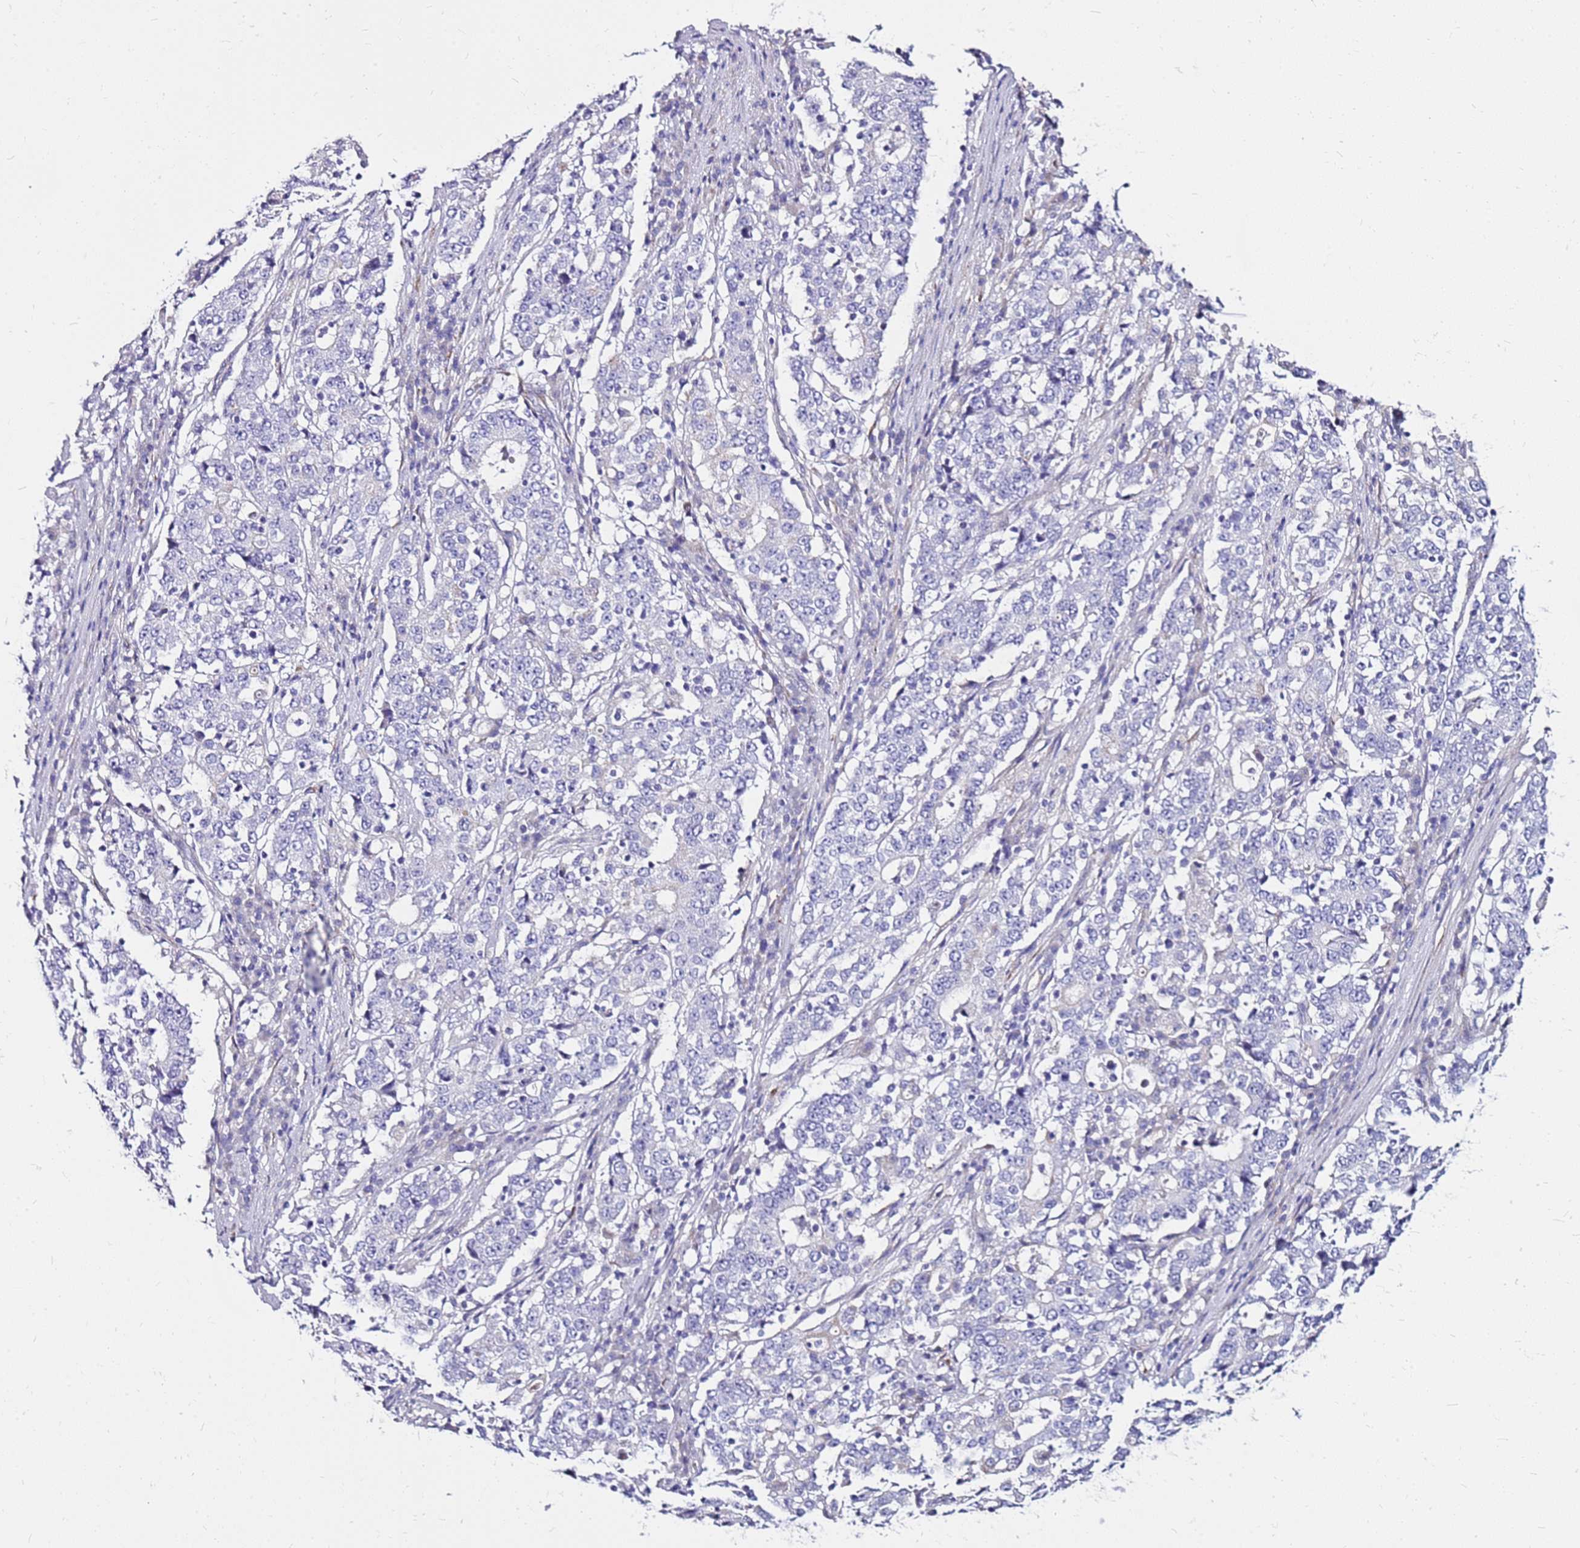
{"staining": {"intensity": "negative", "quantity": "none", "location": "none"}, "tissue": "stomach cancer", "cell_type": "Tumor cells", "image_type": "cancer", "snomed": [{"axis": "morphology", "description": "Adenocarcinoma, NOS"}, {"axis": "topography", "description": "Stomach"}], "caption": "This is a histopathology image of immunohistochemistry (IHC) staining of adenocarcinoma (stomach), which shows no expression in tumor cells.", "gene": "CASD1", "patient": {"sex": "male", "age": 59}}